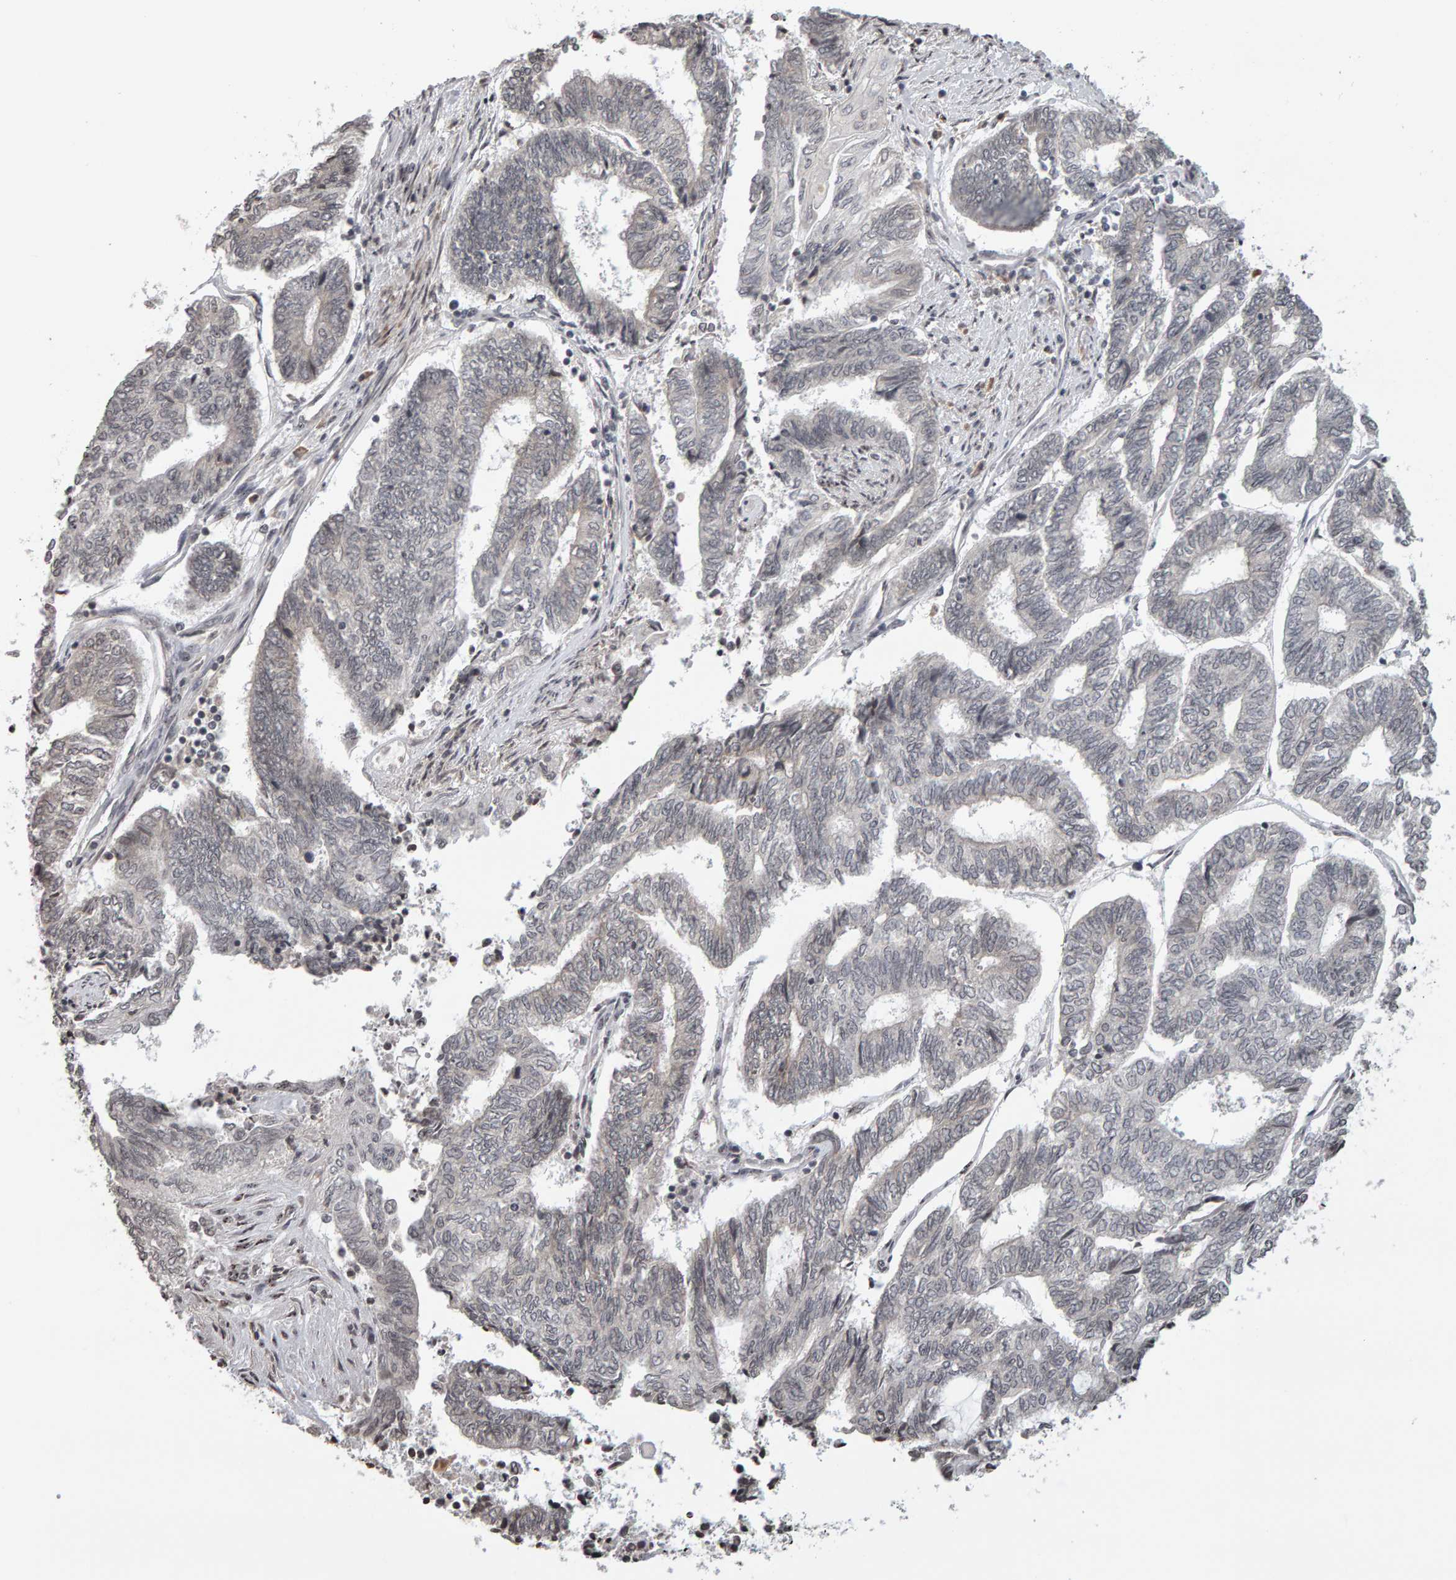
{"staining": {"intensity": "negative", "quantity": "none", "location": "none"}, "tissue": "endometrial cancer", "cell_type": "Tumor cells", "image_type": "cancer", "snomed": [{"axis": "morphology", "description": "Adenocarcinoma, NOS"}, {"axis": "topography", "description": "Uterus"}, {"axis": "topography", "description": "Endometrium"}], "caption": "Endometrial adenocarcinoma was stained to show a protein in brown. There is no significant staining in tumor cells.", "gene": "TRAM1", "patient": {"sex": "female", "age": 70}}